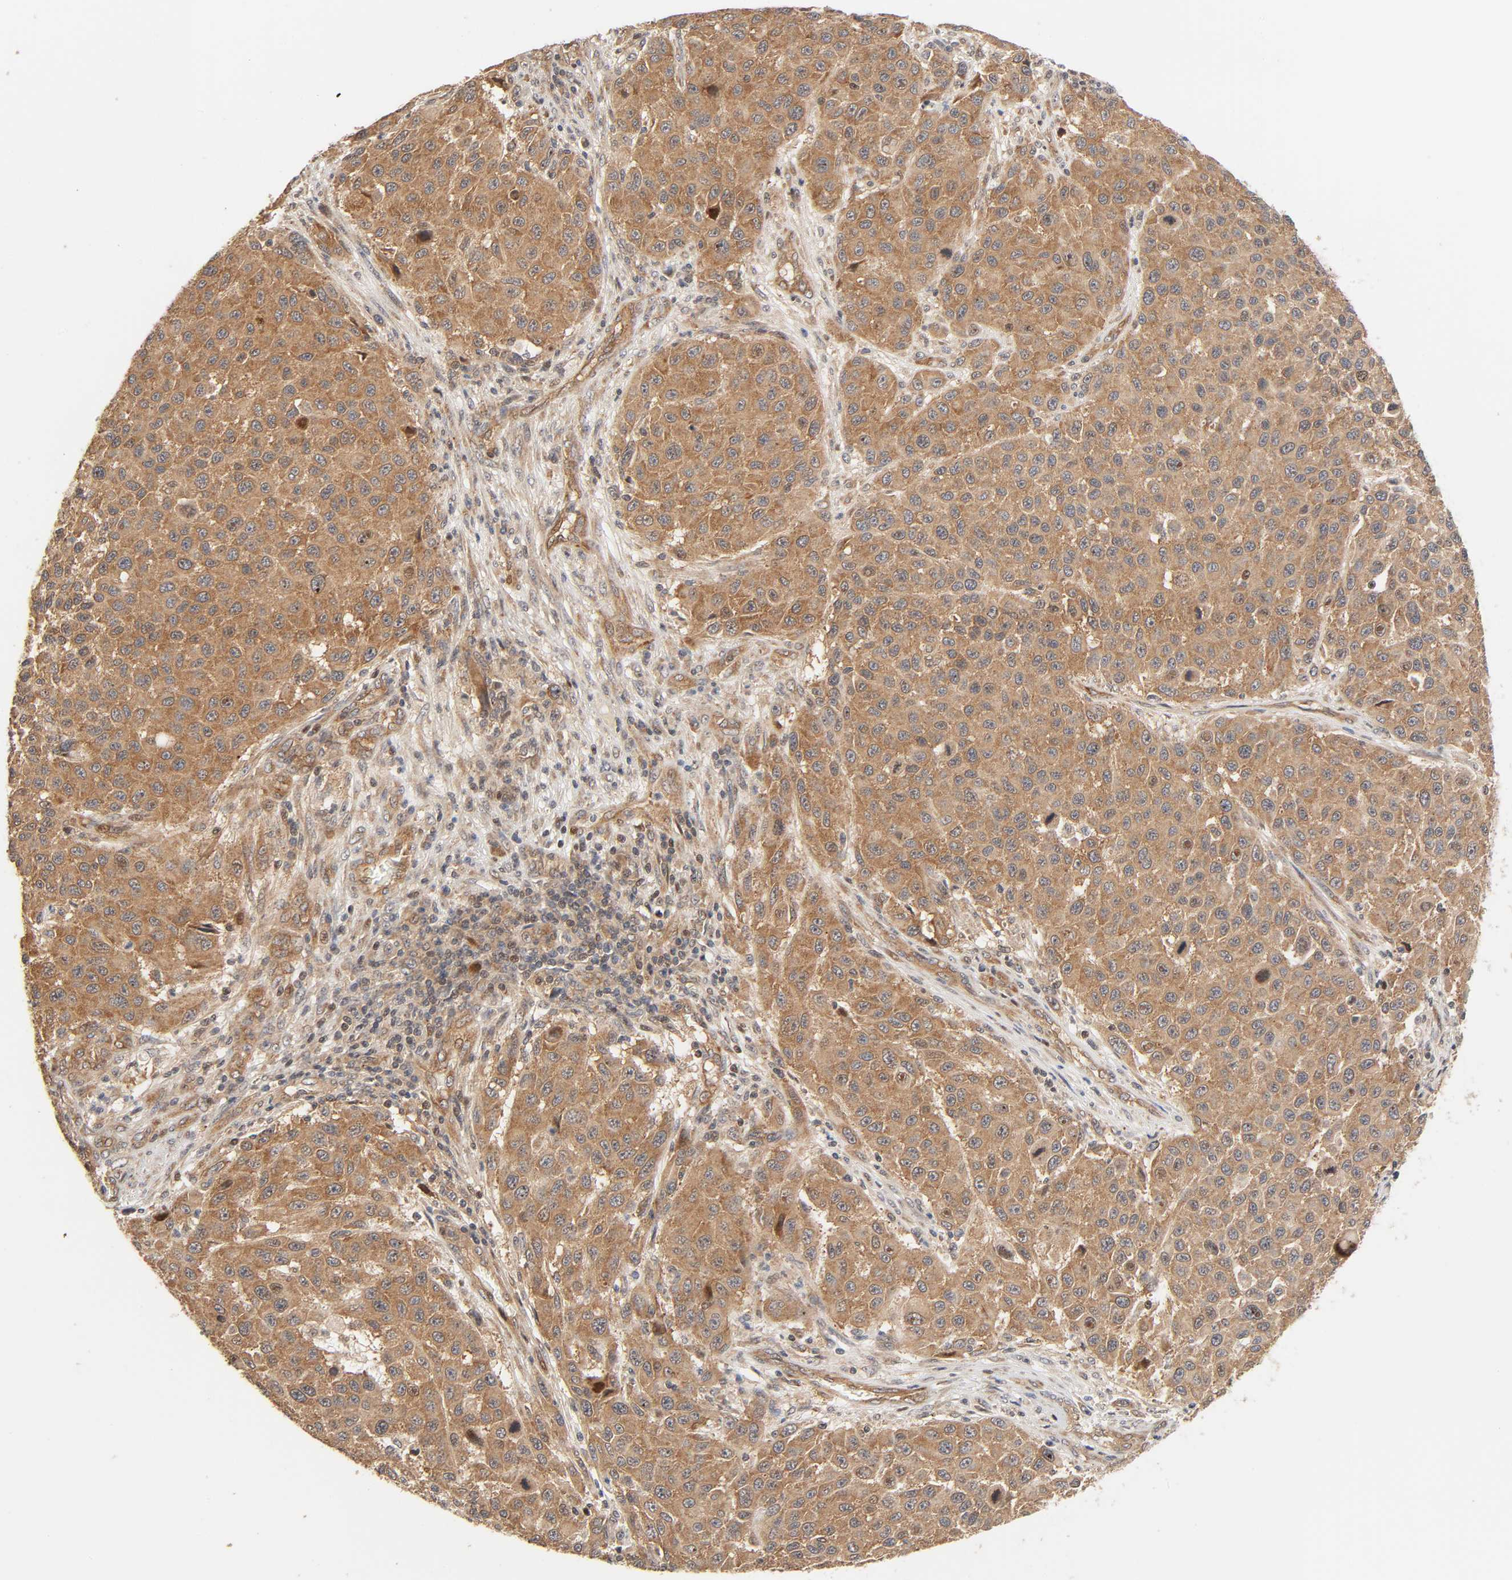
{"staining": {"intensity": "moderate", "quantity": ">75%", "location": "cytoplasmic/membranous"}, "tissue": "melanoma", "cell_type": "Tumor cells", "image_type": "cancer", "snomed": [{"axis": "morphology", "description": "Malignant melanoma, Metastatic site"}, {"axis": "topography", "description": "Lymph node"}], "caption": "Tumor cells exhibit medium levels of moderate cytoplasmic/membranous positivity in about >75% of cells in melanoma. Immunohistochemistry stains the protein in brown and the nuclei are stained blue.", "gene": "NEMF", "patient": {"sex": "male", "age": 61}}